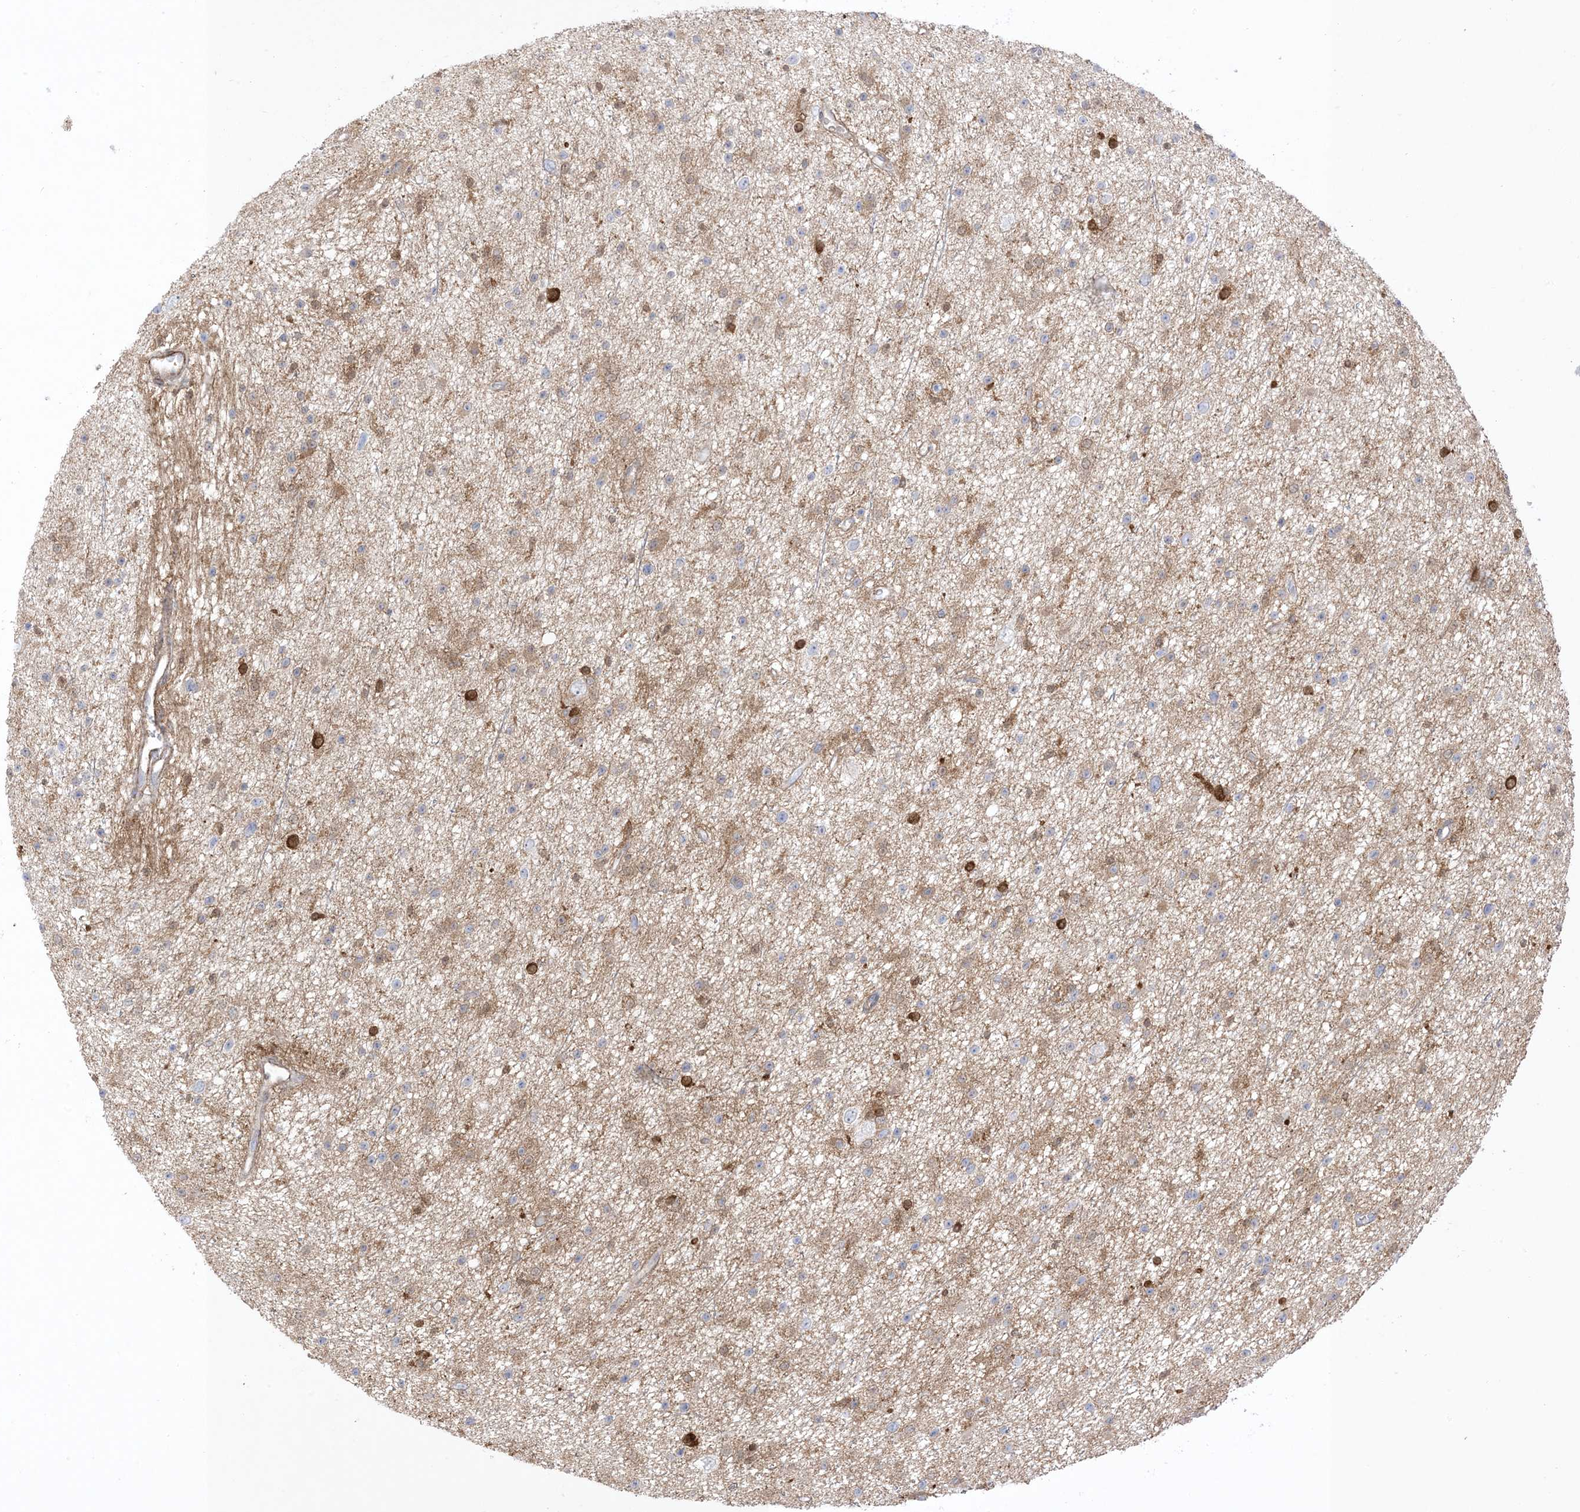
{"staining": {"intensity": "weak", "quantity": "<25%", "location": "cytoplasmic/membranous"}, "tissue": "glioma", "cell_type": "Tumor cells", "image_type": "cancer", "snomed": [{"axis": "morphology", "description": "Glioma, malignant, Low grade"}, {"axis": "topography", "description": "Cerebral cortex"}], "caption": "IHC histopathology image of human glioma stained for a protein (brown), which displays no positivity in tumor cells. (Stains: DAB IHC with hematoxylin counter stain, Microscopy: brightfield microscopy at high magnification).", "gene": "GSN", "patient": {"sex": "female", "age": 39}}